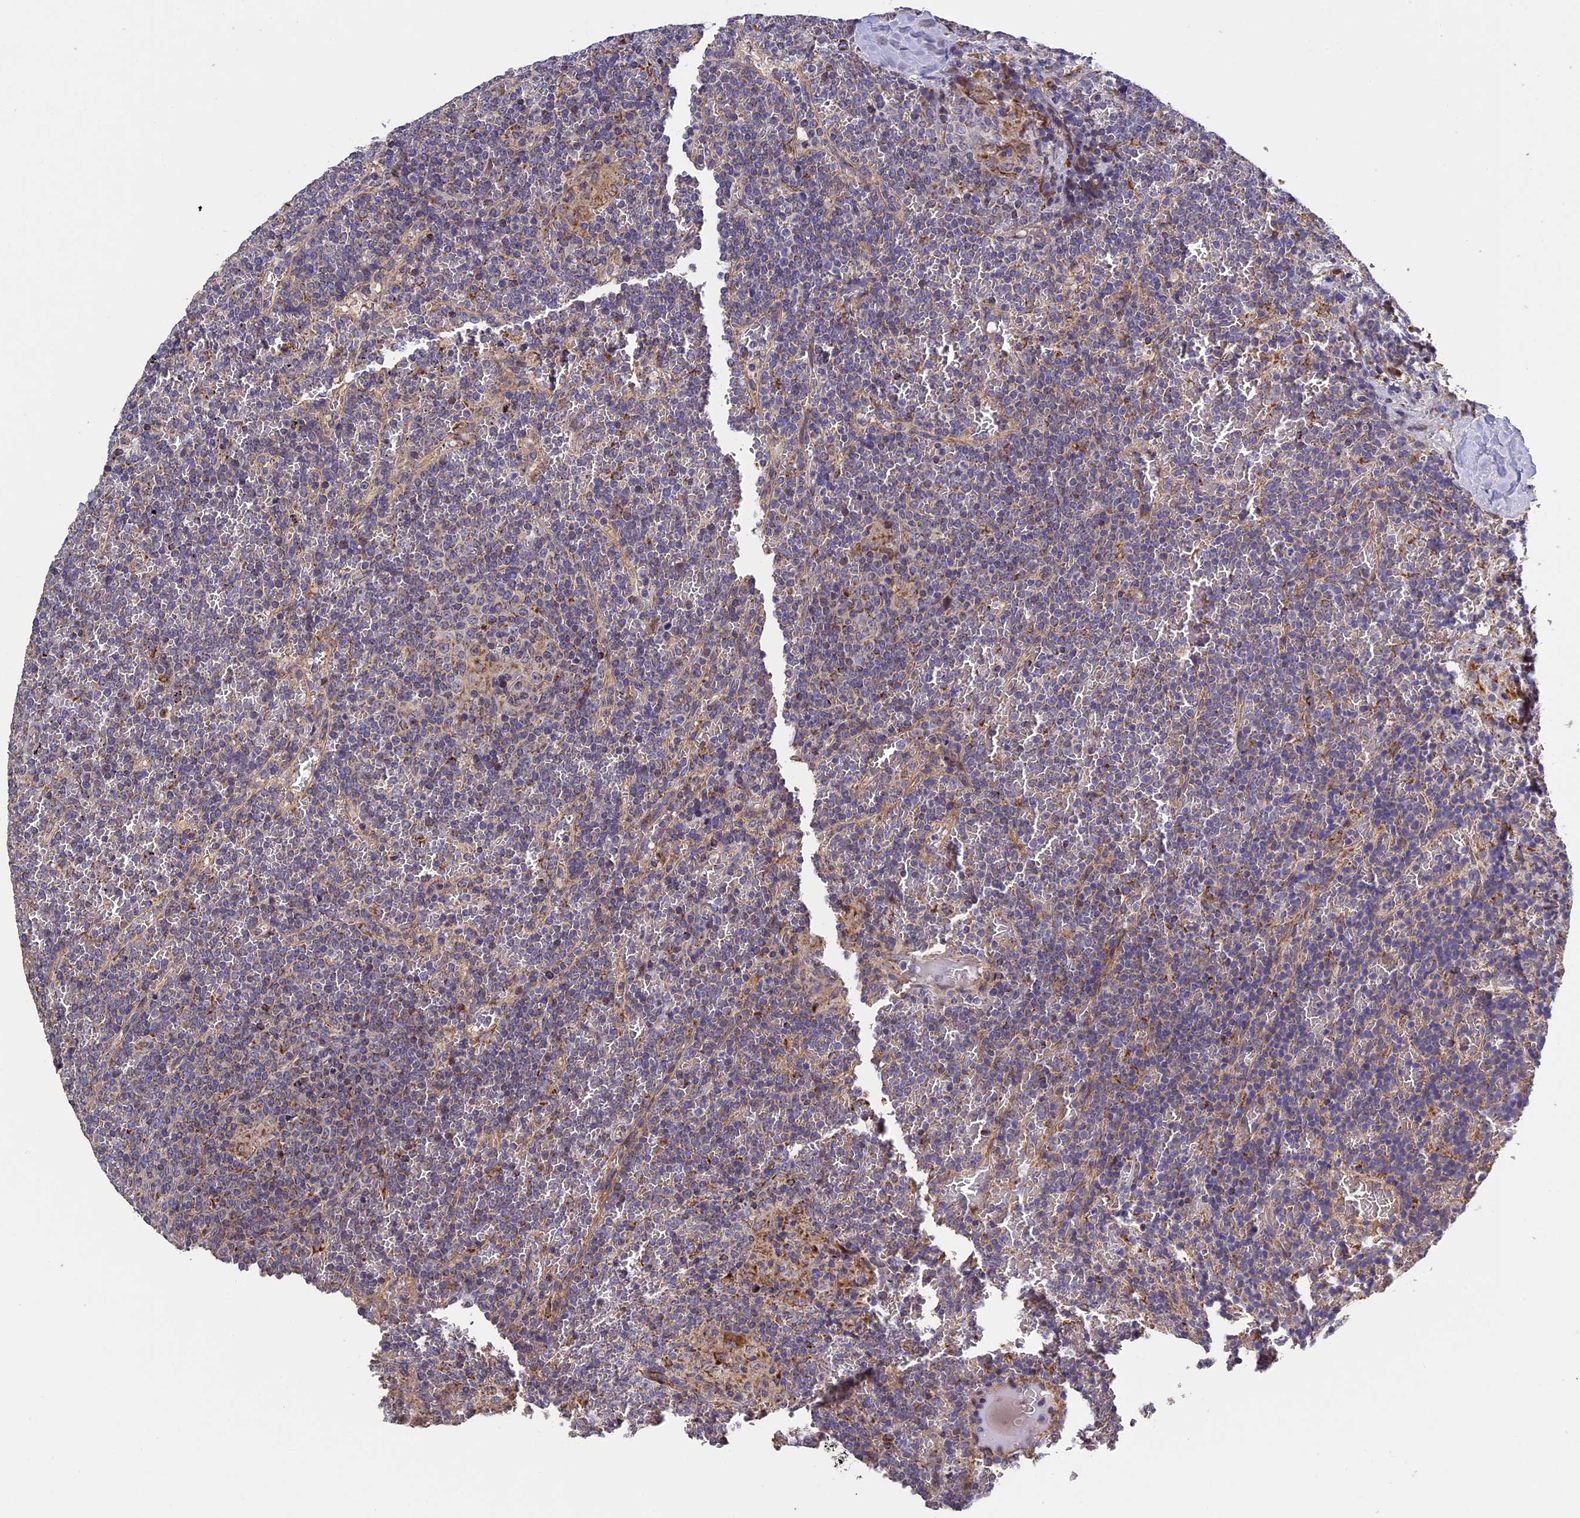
{"staining": {"intensity": "negative", "quantity": "none", "location": "none"}, "tissue": "lymphoma", "cell_type": "Tumor cells", "image_type": "cancer", "snomed": [{"axis": "morphology", "description": "Malignant lymphoma, non-Hodgkin's type, Low grade"}, {"axis": "topography", "description": "Spleen"}], "caption": "An immunohistochemistry image of malignant lymphoma, non-Hodgkin's type (low-grade) is shown. There is no staining in tumor cells of malignant lymphoma, non-Hodgkin's type (low-grade).", "gene": "RNF17", "patient": {"sex": "female", "age": 19}}